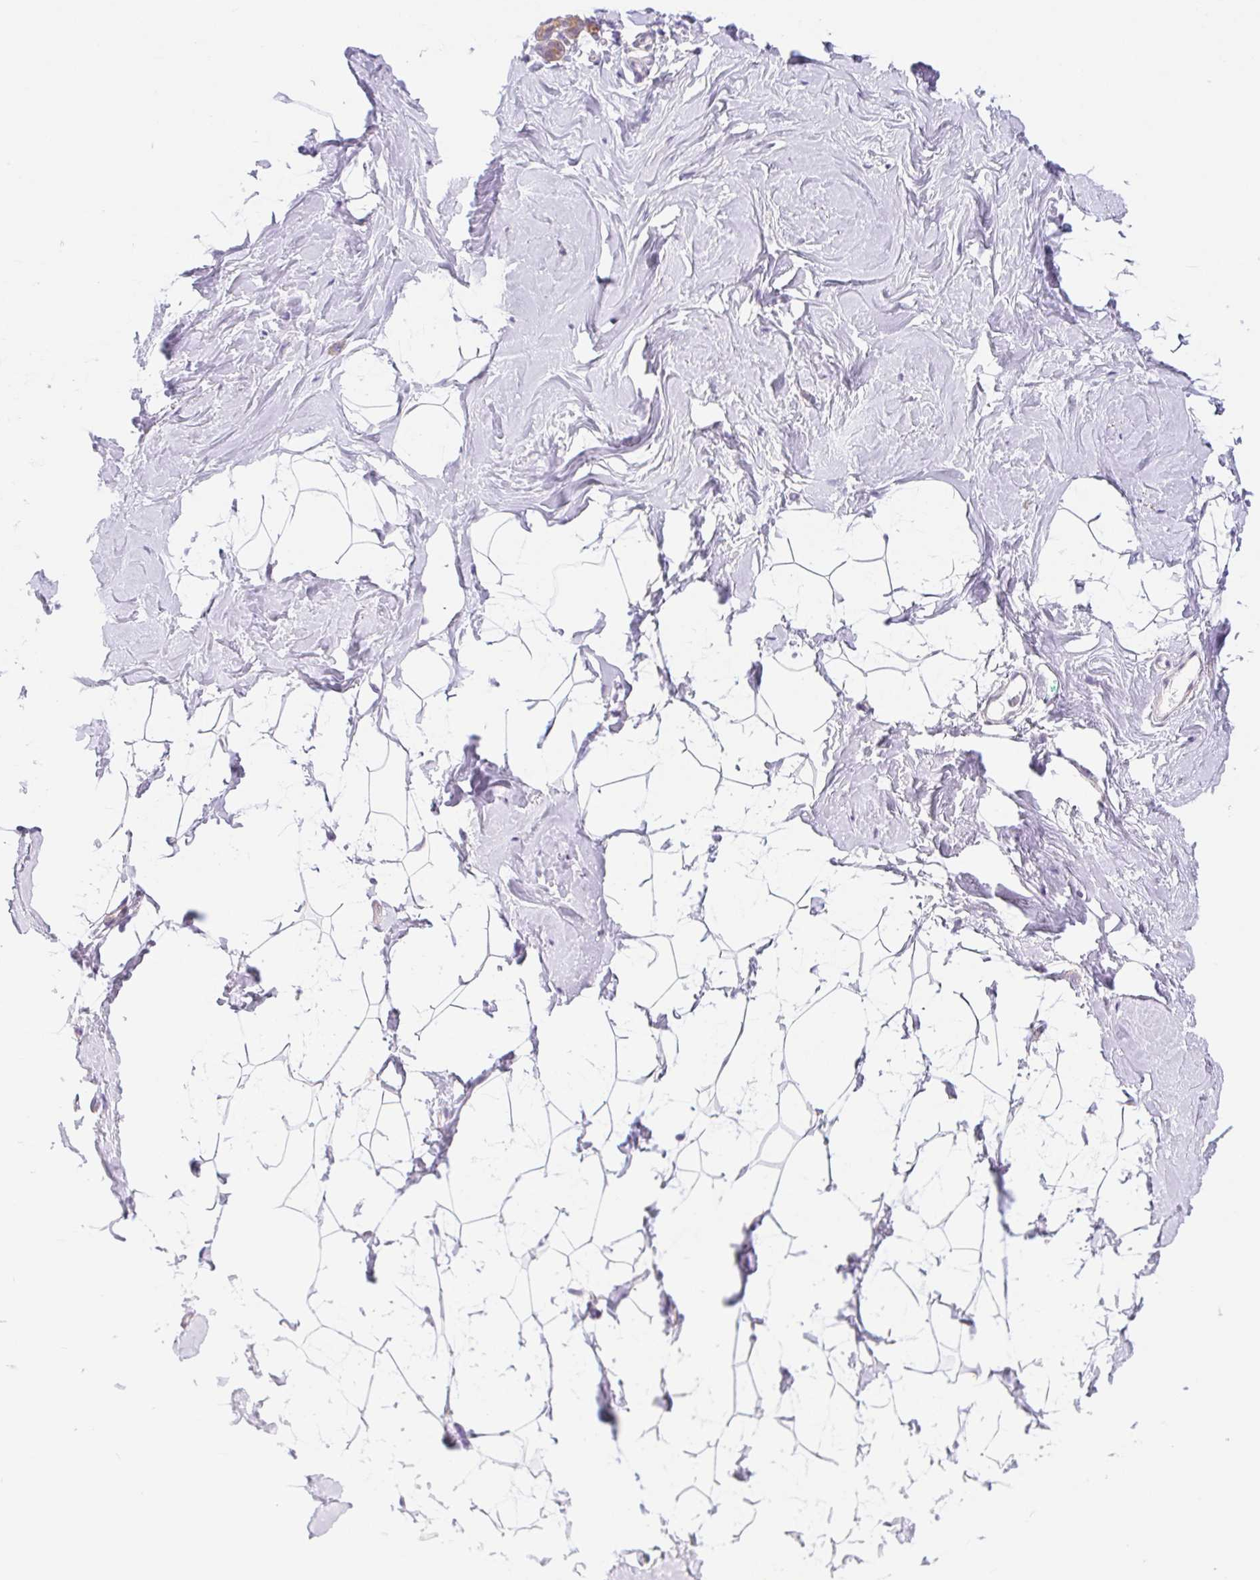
{"staining": {"intensity": "negative", "quantity": "none", "location": "none"}, "tissue": "breast", "cell_type": "Adipocytes", "image_type": "normal", "snomed": [{"axis": "morphology", "description": "Normal tissue, NOS"}, {"axis": "topography", "description": "Breast"}], "caption": "DAB immunohistochemical staining of unremarkable breast demonstrates no significant positivity in adipocytes.", "gene": "DYNC2LI1", "patient": {"sex": "female", "age": 32}}